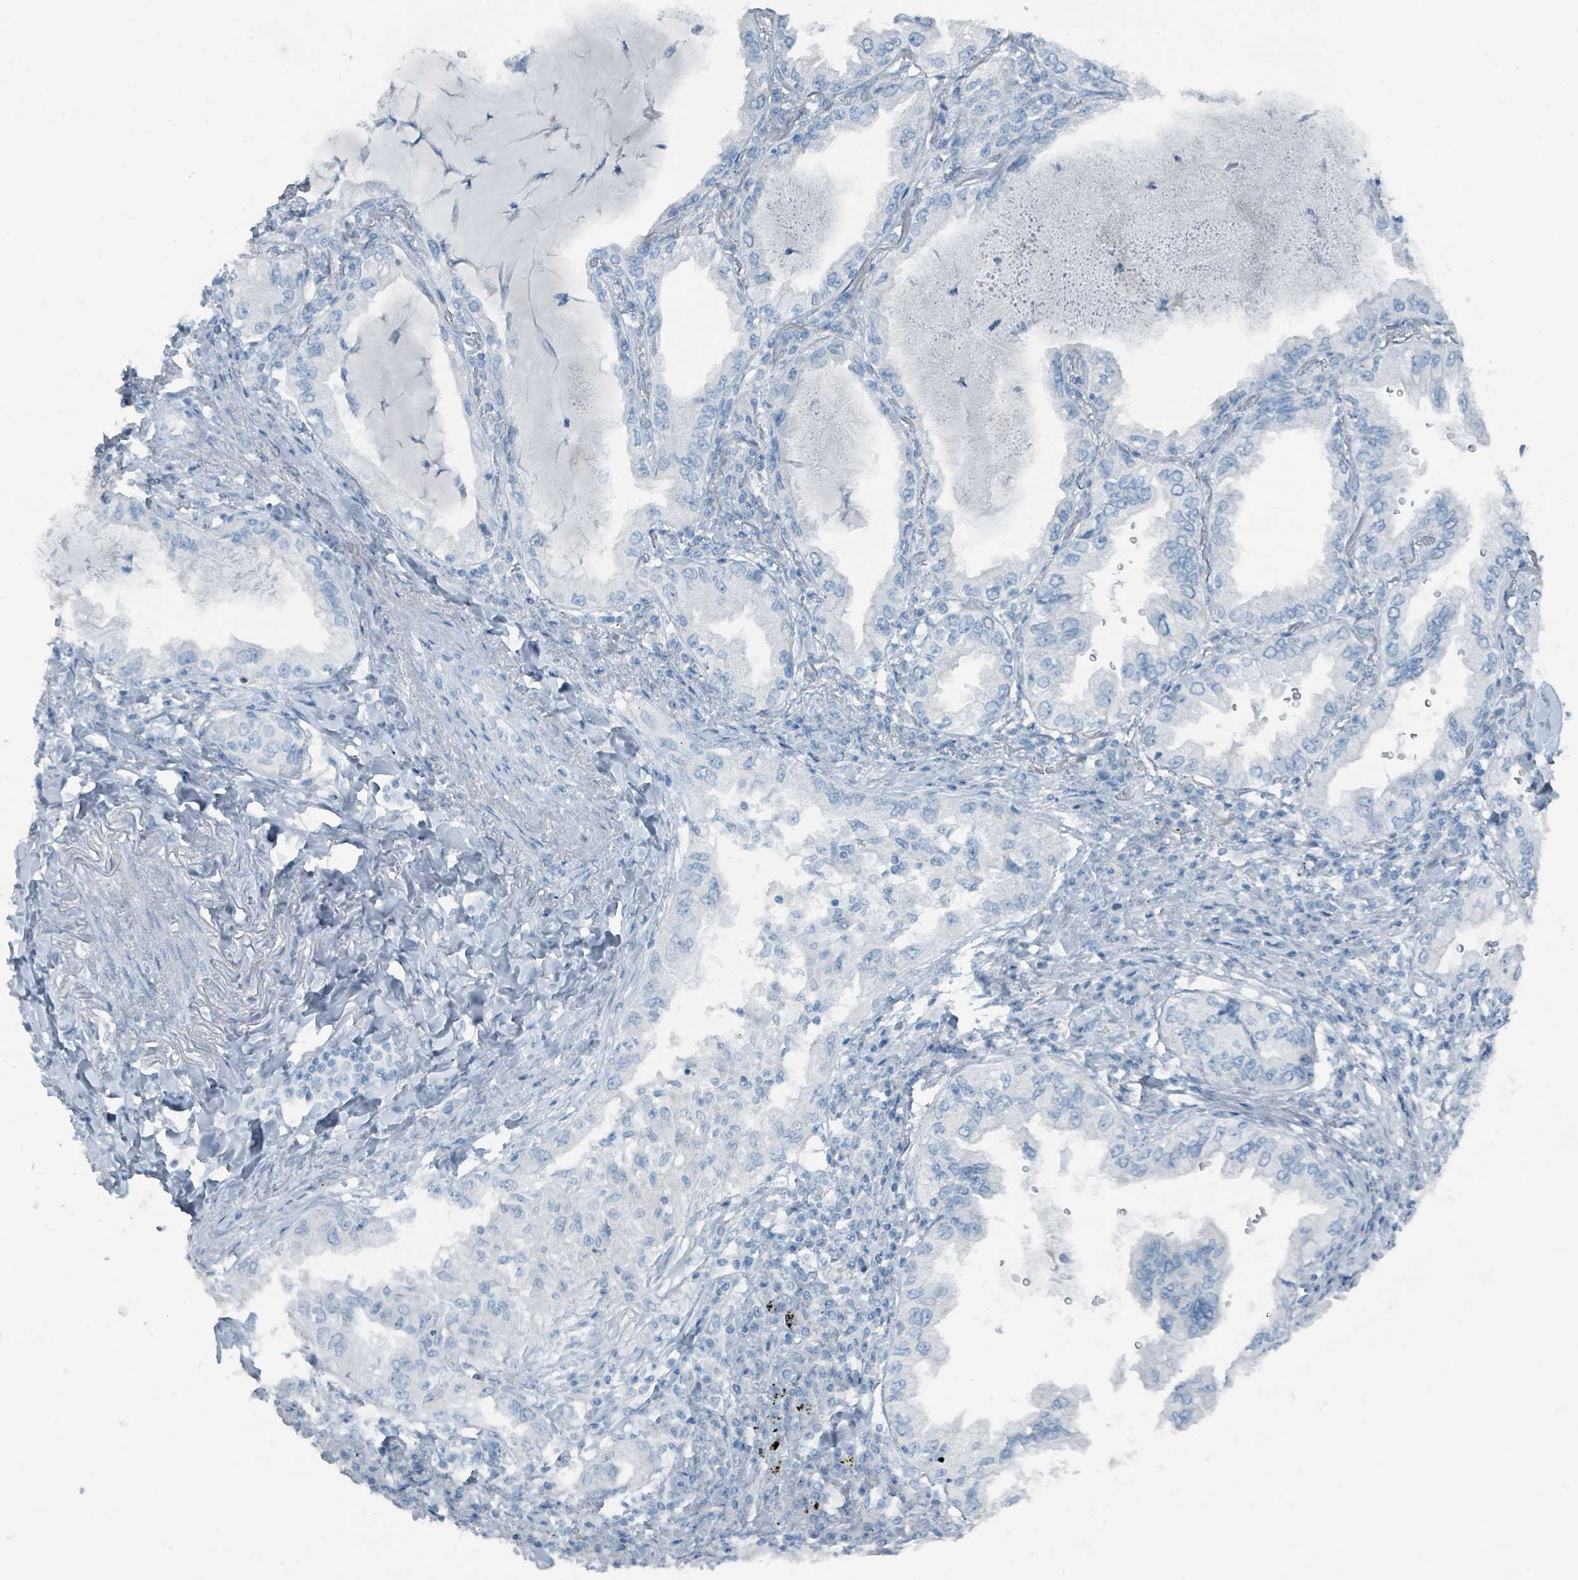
{"staining": {"intensity": "negative", "quantity": "none", "location": "none"}, "tissue": "lung cancer", "cell_type": "Tumor cells", "image_type": "cancer", "snomed": [{"axis": "morphology", "description": "Adenocarcinoma, NOS"}, {"axis": "topography", "description": "Lung"}], "caption": "Tumor cells are negative for brown protein staining in lung cancer (adenocarcinoma).", "gene": "GAMT", "patient": {"sex": "female", "age": 69}}